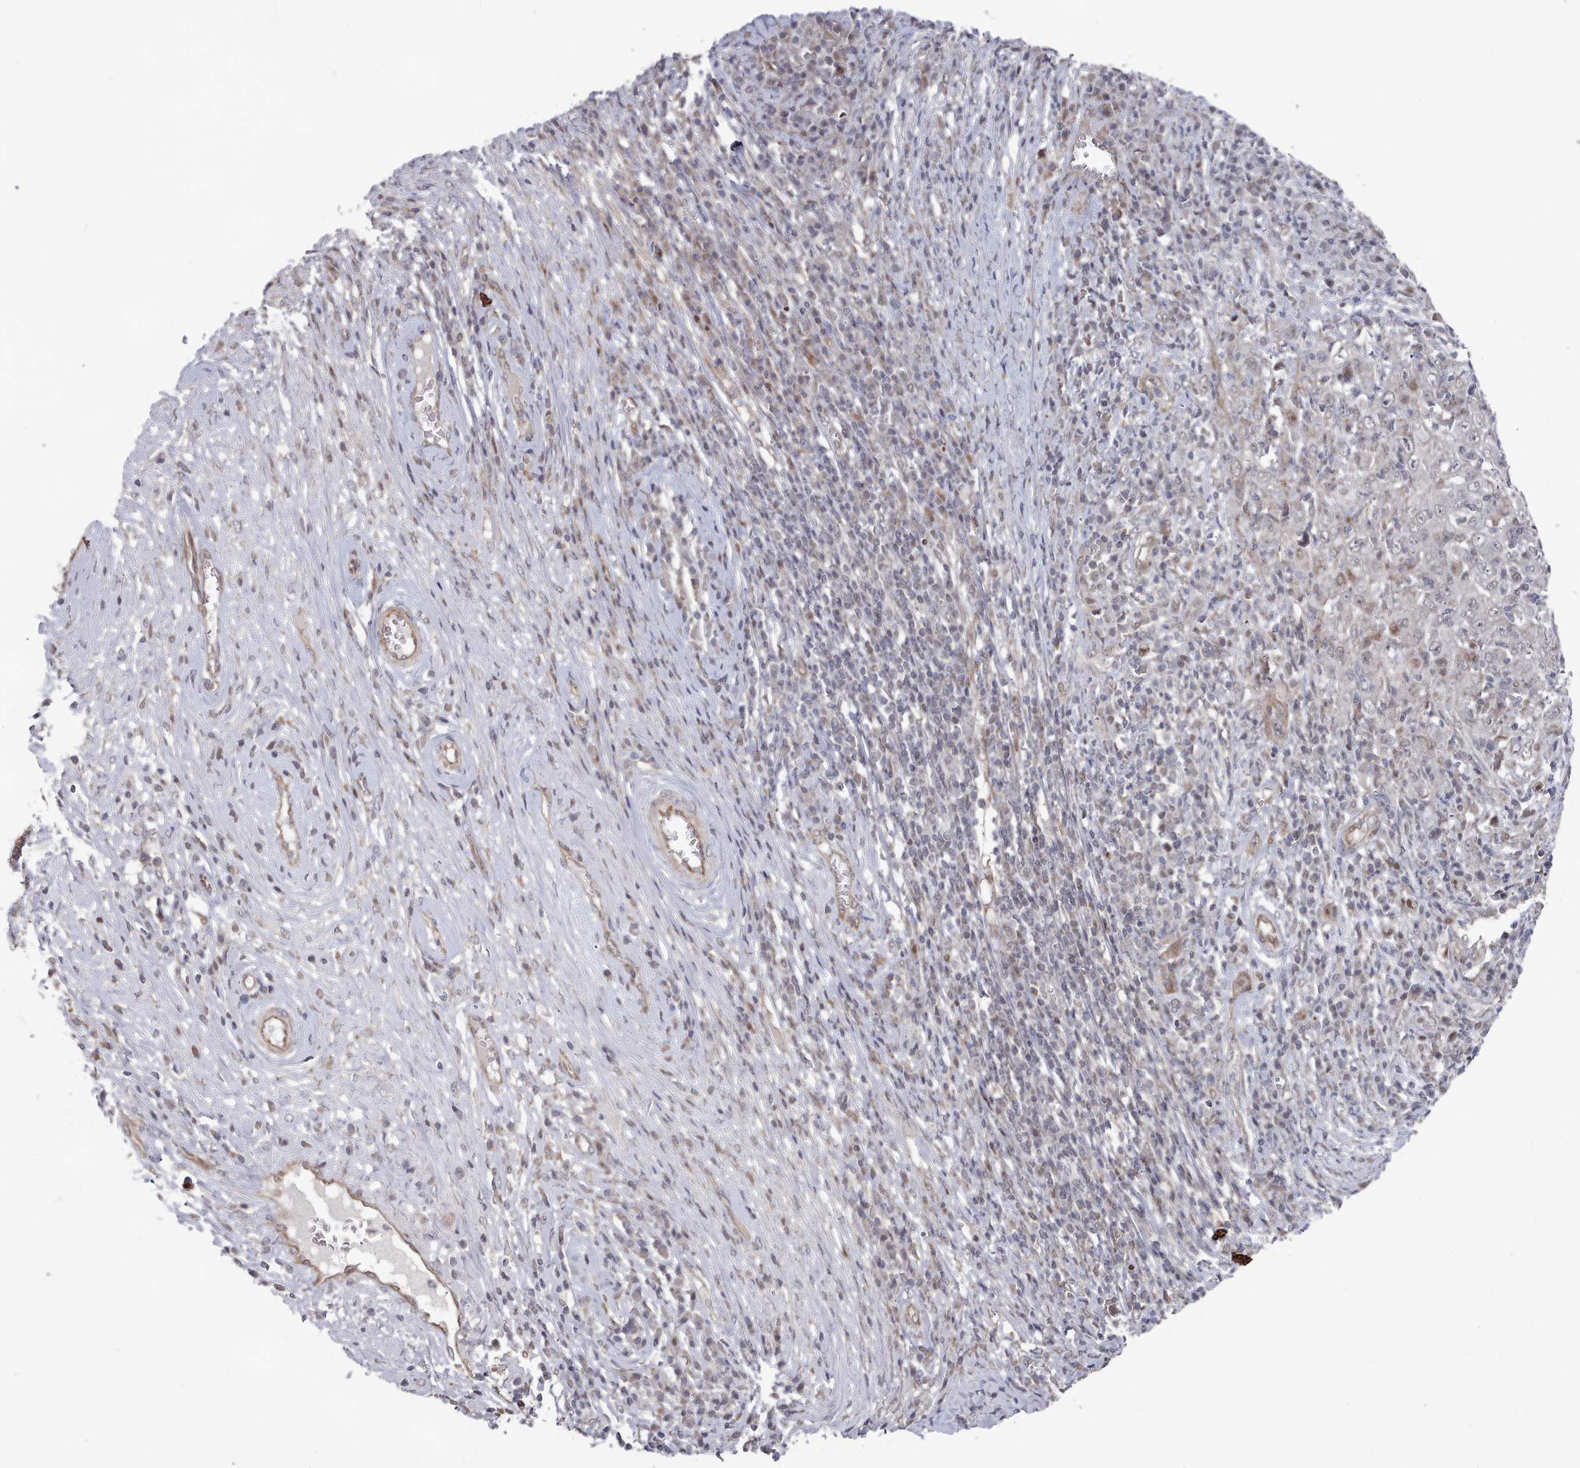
{"staining": {"intensity": "moderate", "quantity": "25%-75%", "location": "nuclear"}, "tissue": "cervical cancer", "cell_type": "Tumor cells", "image_type": "cancer", "snomed": [{"axis": "morphology", "description": "Squamous cell carcinoma, NOS"}, {"axis": "topography", "description": "Cervix"}], "caption": "IHC of cervical cancer (squamous cell carcinoma) shows medium levels of moderate nuclear expression in about 25%-75% of tumor cells.", "gene": "CPSF4", "patient": {"sex": "female", "age": 46}}